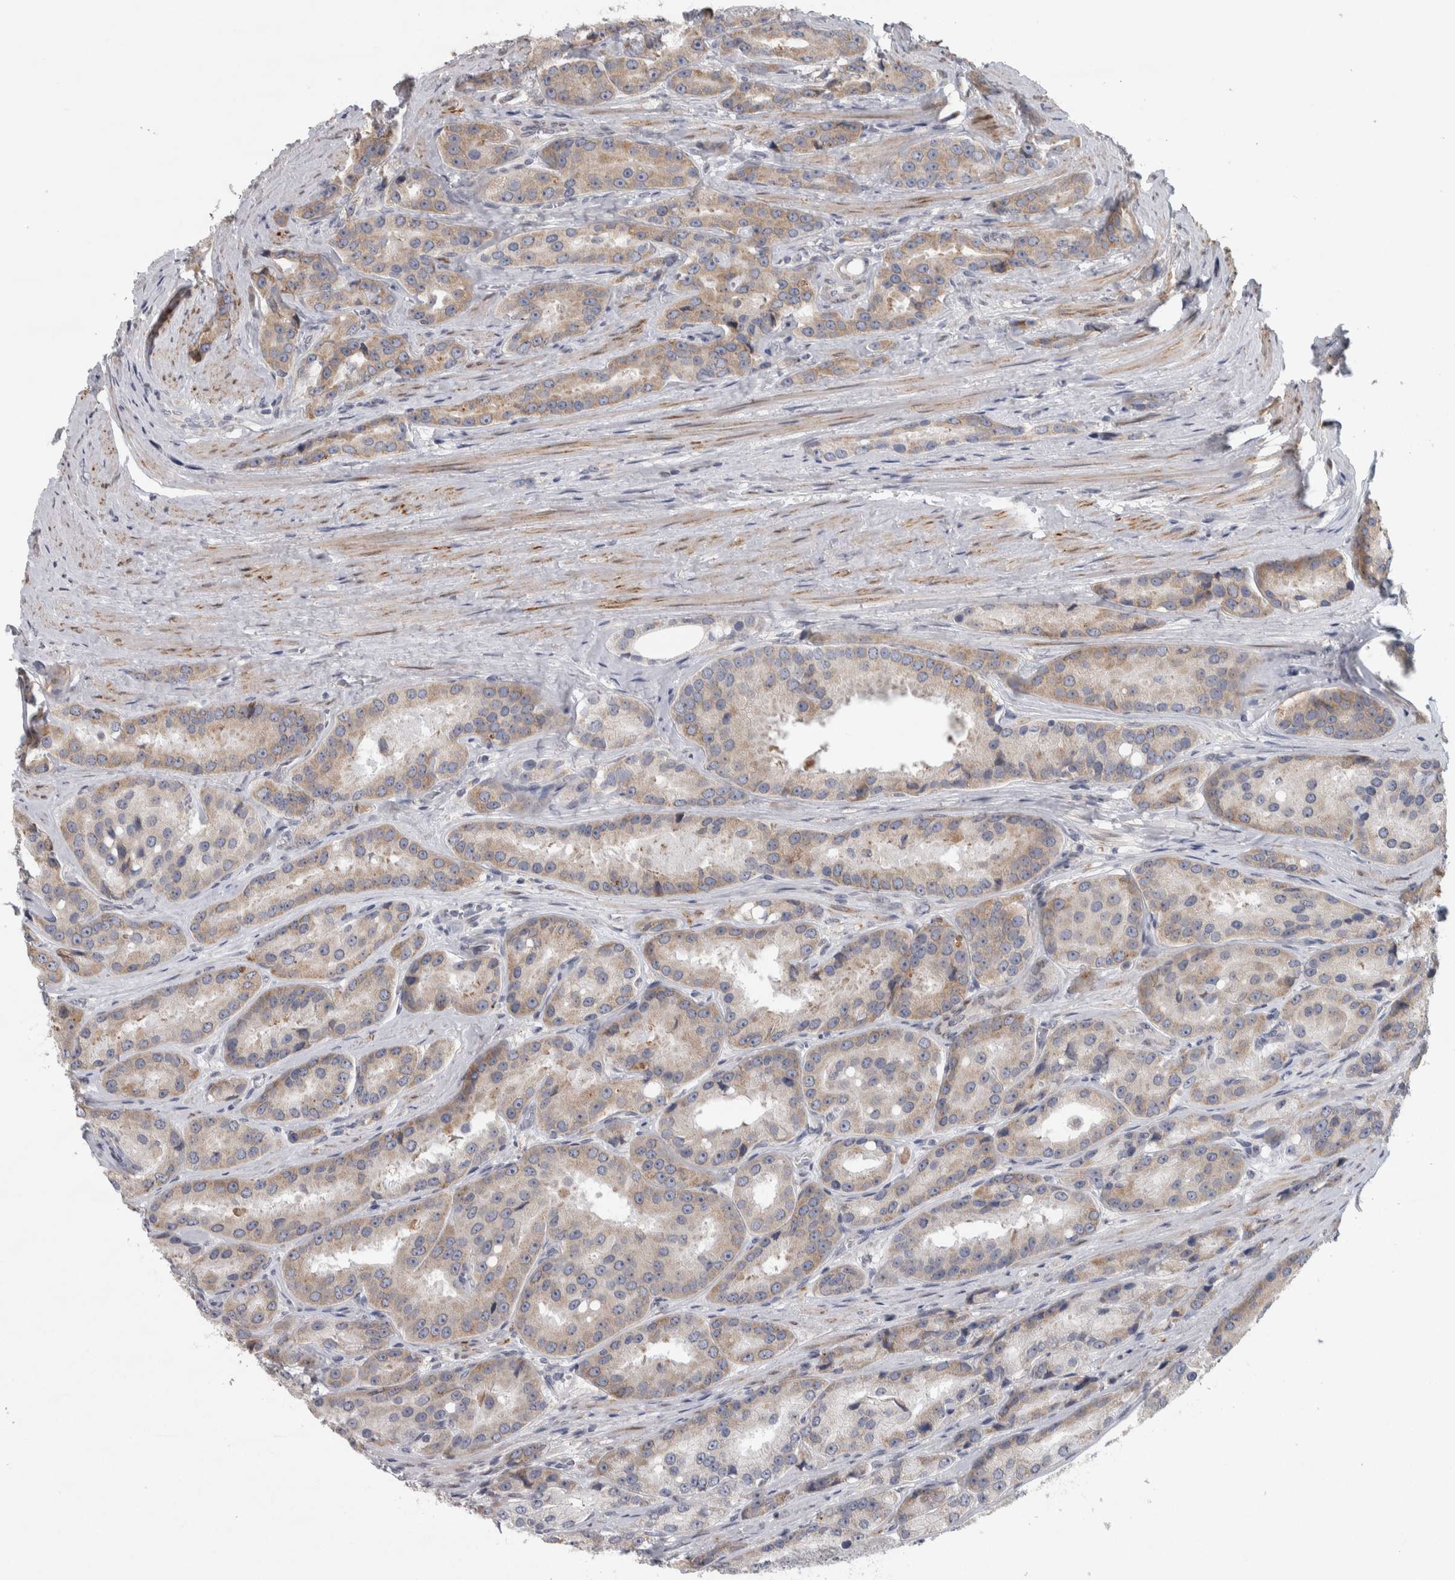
{"staining": {"intensity": "weak", "quantity": ">75%", "location": "cytoplasmic/membranous"}, "tissue": "prostate cancer", "cell_type": "Tumor cells", "image_type": "cancer", "snomed": [{"axis": "morphology", "description": "Adenocarcinoma, High grade"}, {"axis": "topography", "description": "Prostate"}], "caption": "A photomicrograph showing weak cytoplasmic/membranous positivity in approximately >75% of tumor cells in high-grade adenocarcinoma (prostate), as visualized by brown immunohistochemical staining.", "gene": "SIGMAR1", "patient": {"sex": "male", "age": 60}}